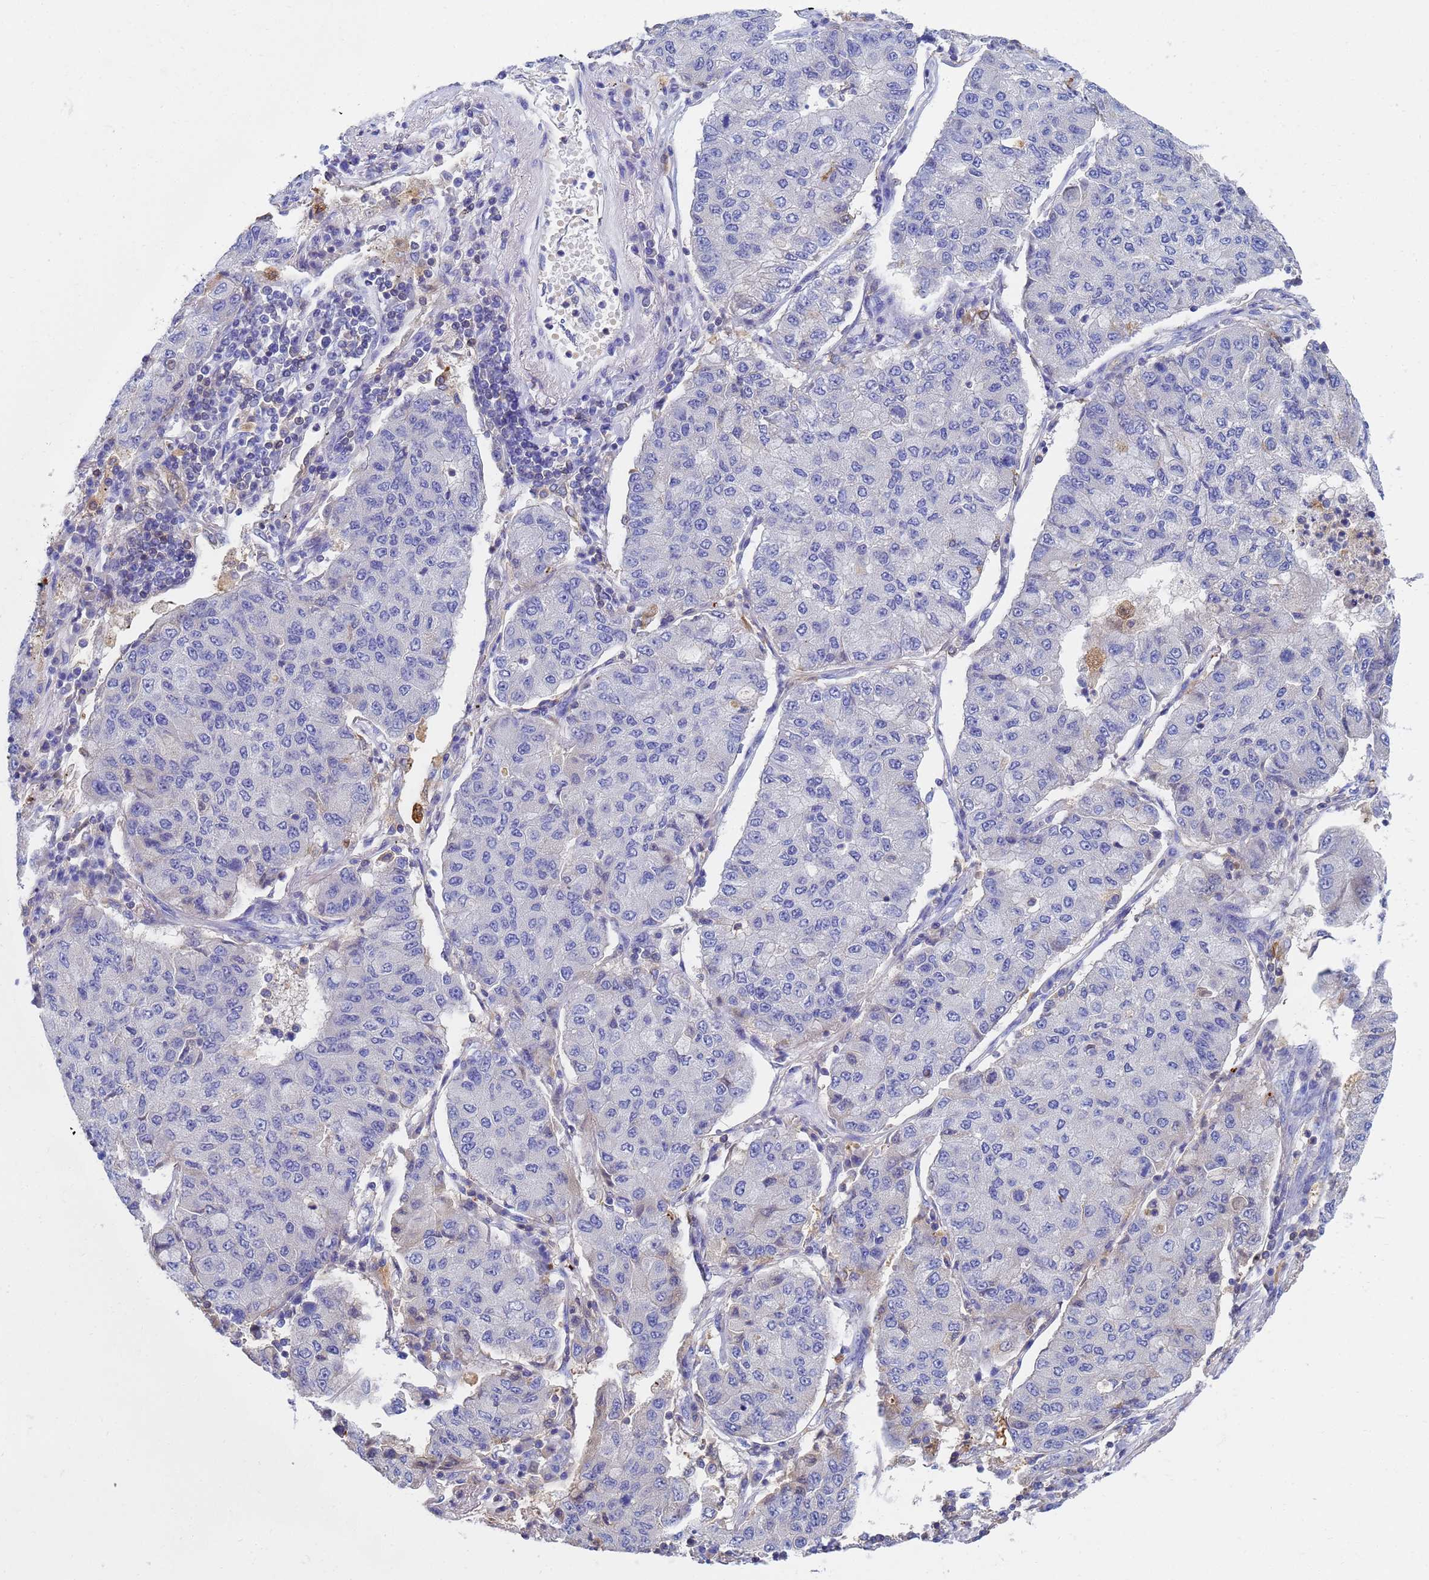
{"staining": {"intensity": "negative", "quantity": "none", "location": "none"}, "tissue": "lung cancer", "cell_type": "Tumor cells", "image_type": "cancer", "snomed": [{"axis": "morphology", "description": "Squamous cell carcinoma, NOS"}, {"axis": "topography", "description": "Lung"}], "caption": "High power microscopy micrograph of an immunohistochemistry photomicrograph of lung squamous cell carcinoma, revealing no significant staining in tumor cells. The staining is performed using DAB (3,3'-diaminobenzidine) brown chromogen with nuclei counter-stained in using hematoxylin.", "gene": "GCHFR", "patient": {"sex": "male", "age": 74}}